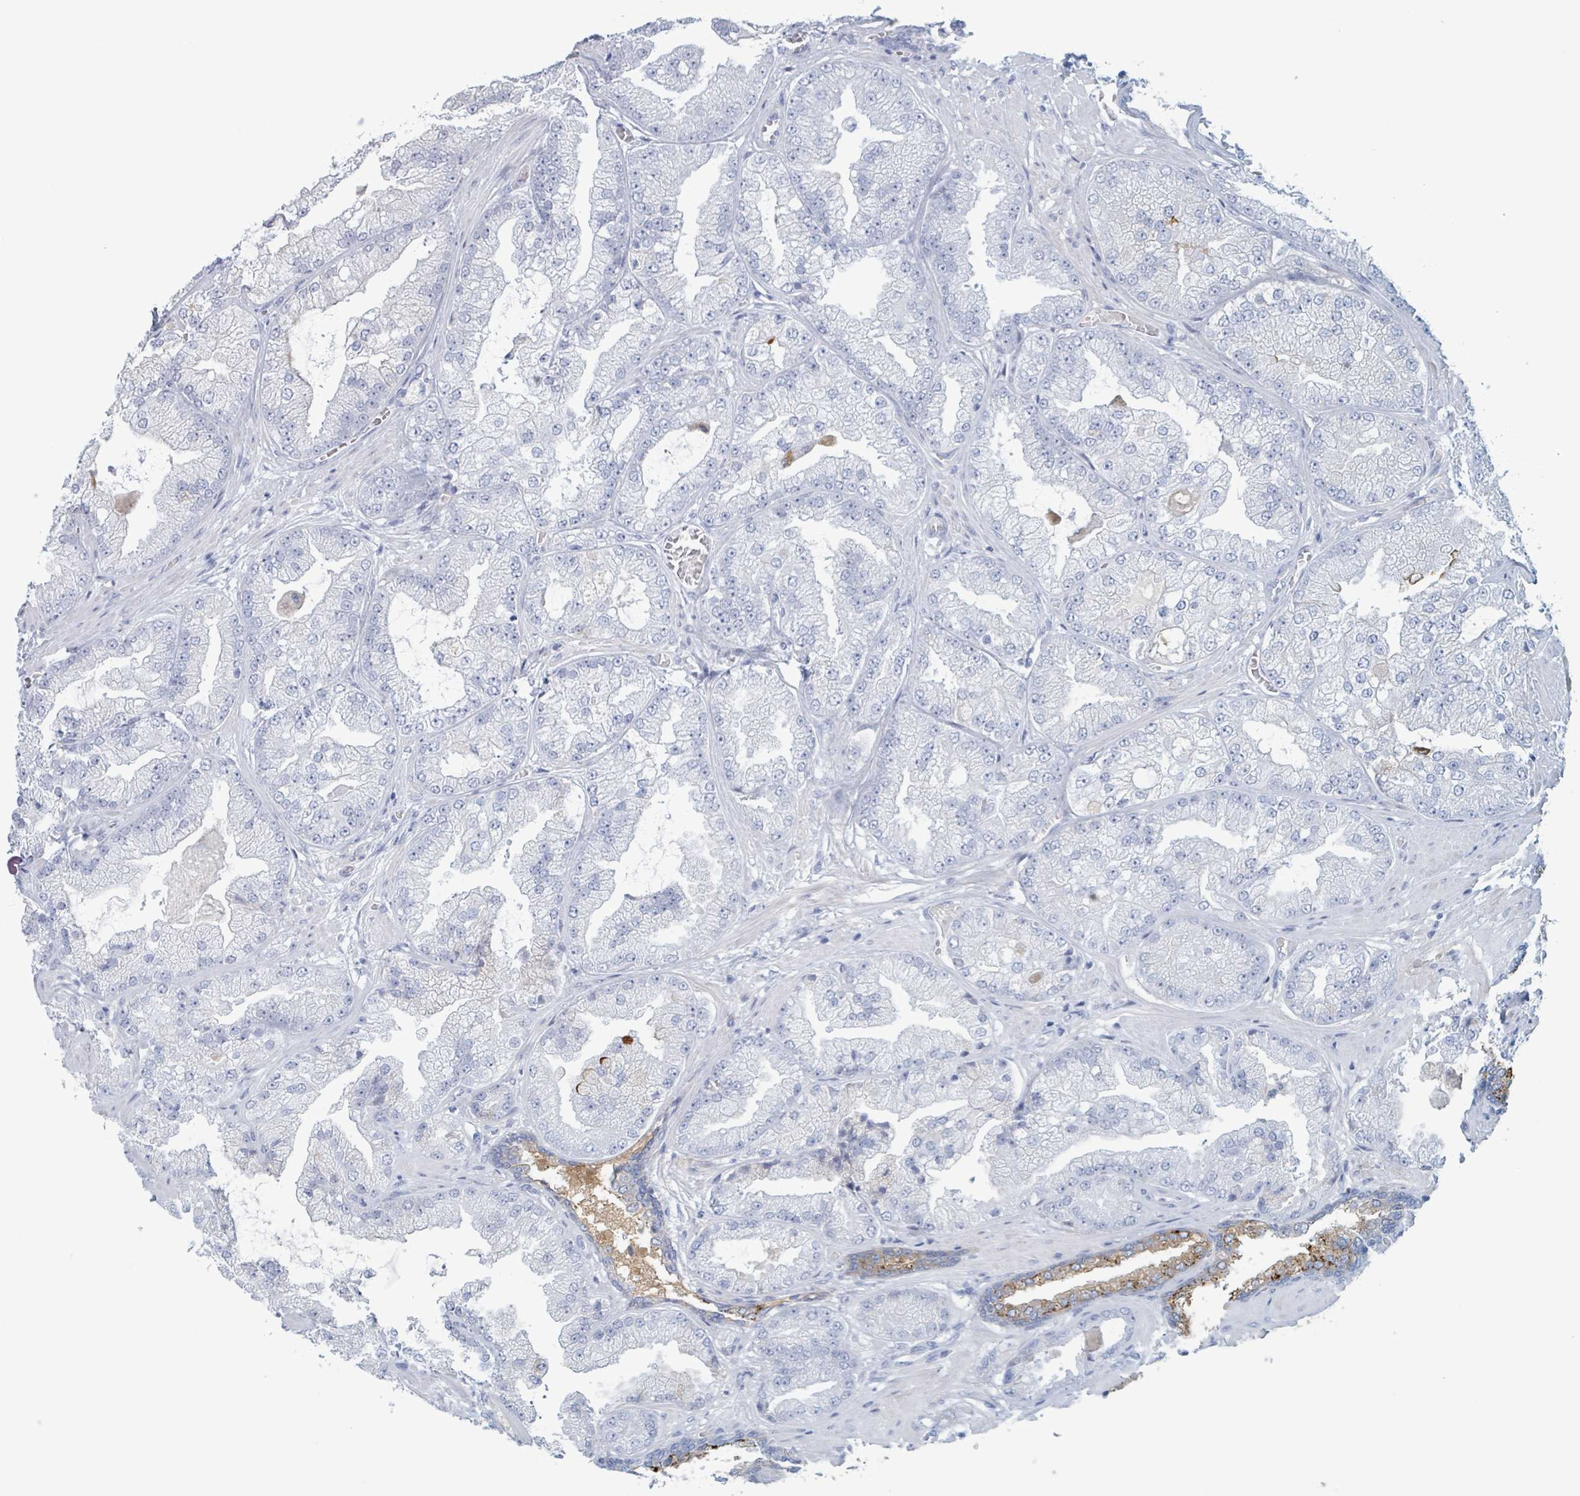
{"staining": {"intensity": "negative", "quantity": "none", "location": "none"}, "tissue": "prostate cancer", "cell_type": "Tumor cells", "image_type": "cancer", "snomed": [{"axis": "morphology", "description": "Adenocarcinoma, Low grade"}, {"axis": "topography", "description": "Prostate"}], "caption": "Prostate adenocarcinoma (low-grade) was stained to show a protein in brown. There is no significant expression in tumor cells. (Stains: DAB (3,3'-diaminobenzidine) immunohistochemistry with hematoxylin counter stain, Microscopy: brightfield microscopy at high magnification).", "gene": "KLK4", "patient": {"sex": "male", "age": 57}}